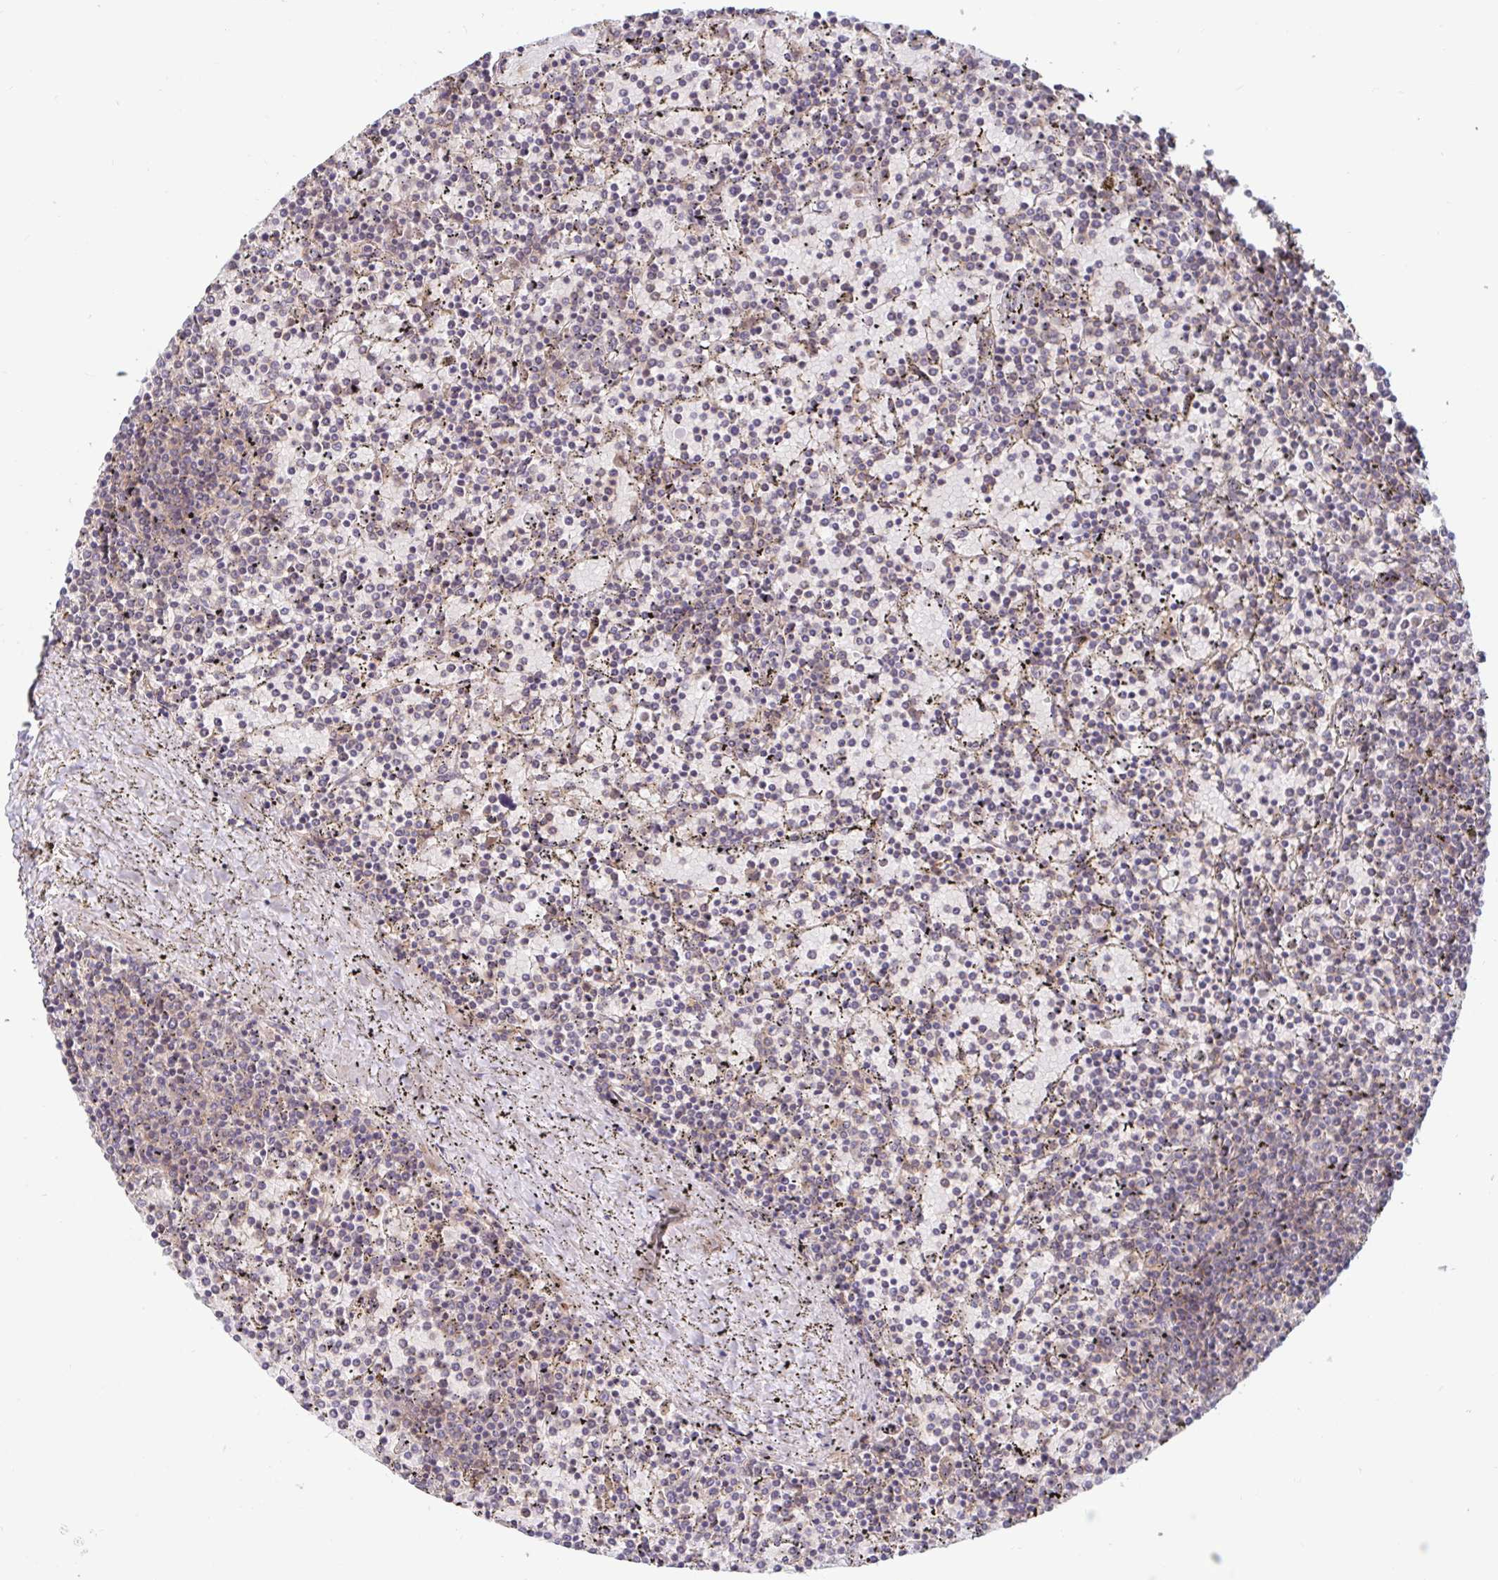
{"staining": {"intensity": "weak", "quantity": "25%-75%", "location": "cytoplasmic/membranous"}, "tissue": "lymphoma", "cell_type": "Tumor cells", "image_type": "cancer", "snomed": [{"axis": "morphology", "description": "Malignant lymphoma, non-Hodgkin's type, Low grade"}, {"axis": "topography", "description": "Spleen"}], "caption": "IHC histopathology image of neoplastic tissue: lymphoma stained using immunohistochemistry (IHC) exhibits low levels of weak protein expression localized specifically in the cytoplasmic/membranous of tumor cells, appearing as a cytoplasmic/membranous brown color.", "gene": "LARP1", "patient": {"sex": "female", "age": 77}}